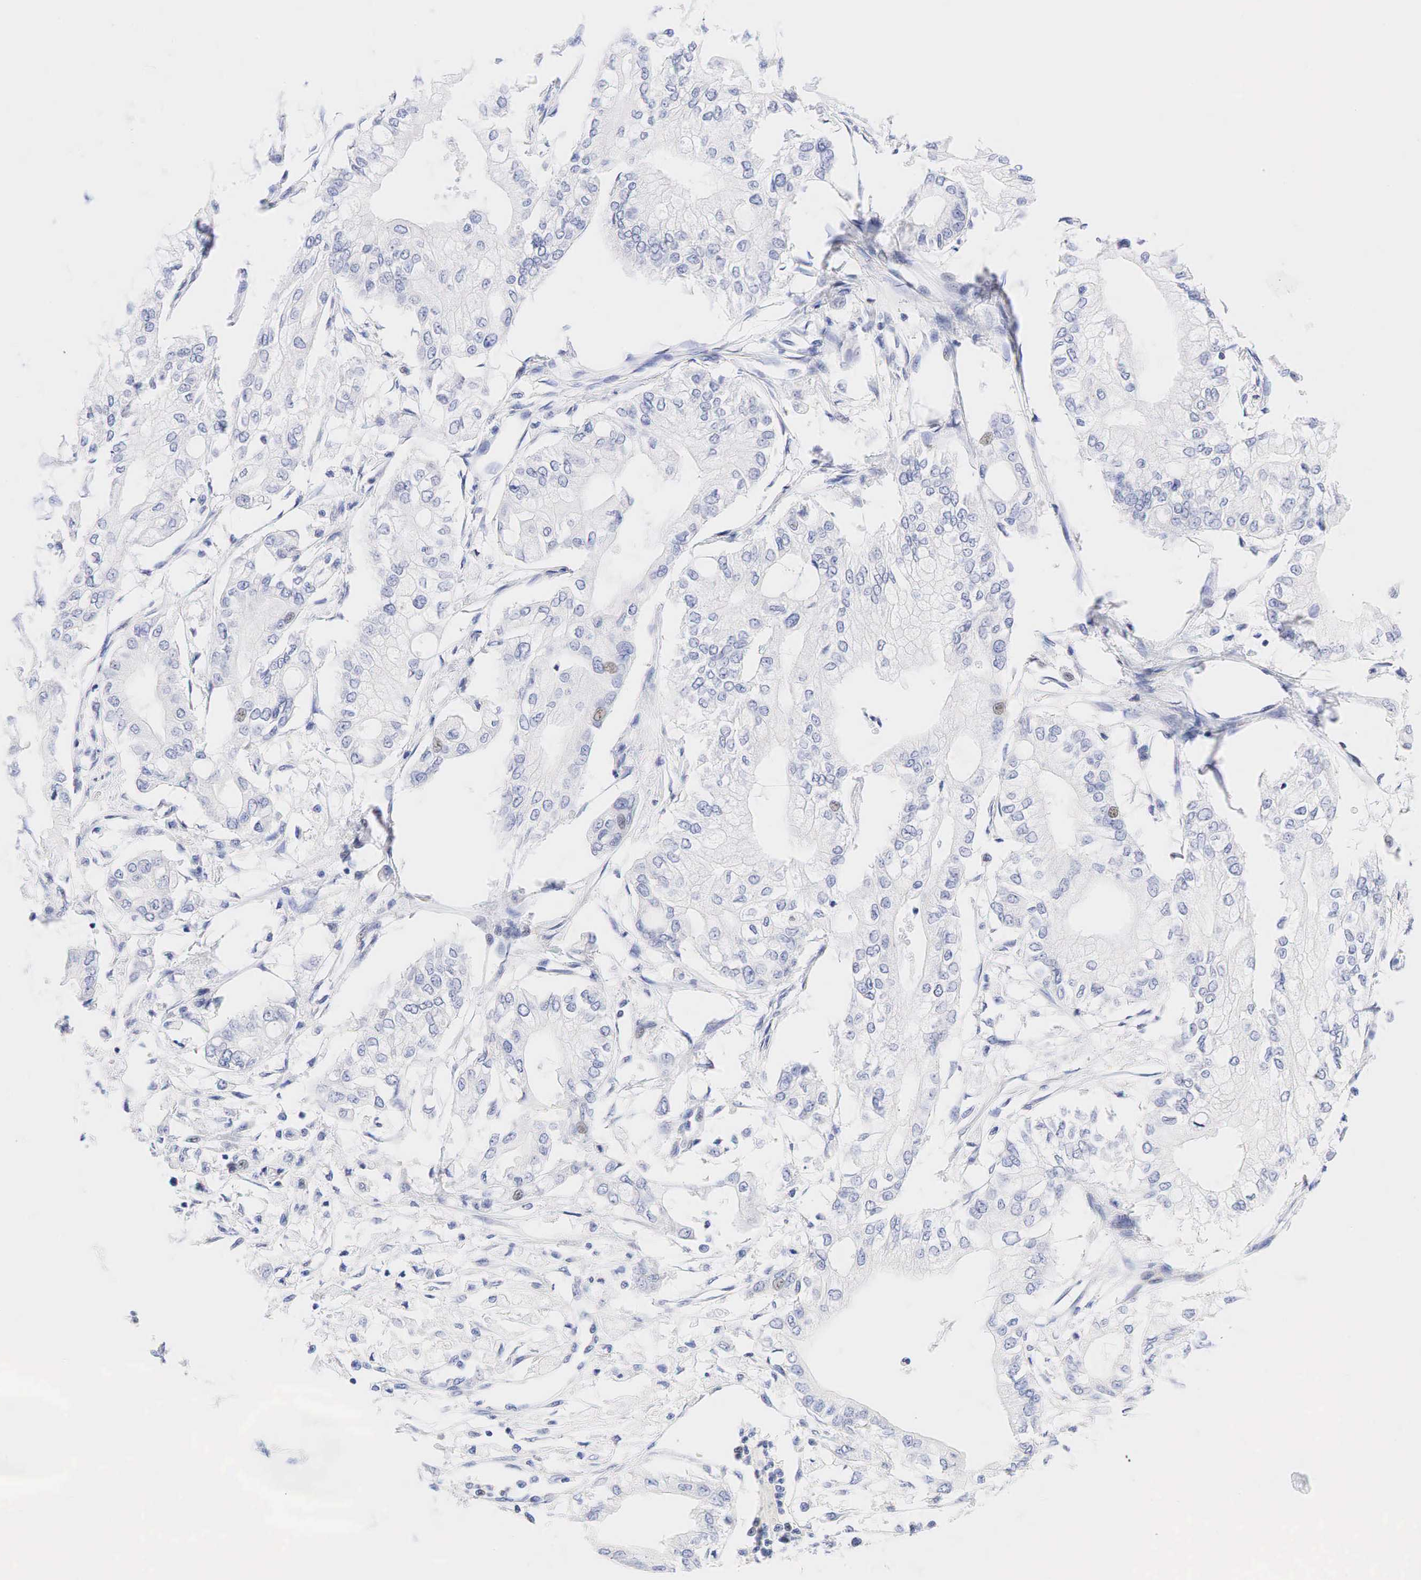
{"staining": {"intensity": "negative", "quantity": "none", "location": "none"}, "tissue": "pancreatic cancer", "cell_type": "Tumor cells", "image_type": "cancer", "snomed": [{"axis": "morphology", "description": "Adenocarcinoma, NOS"}, {"axis": "topography", "description": "Pancreas"}], "caption": "Image shows no protein staining in tumor cells of pancreatic adenocarcinoma tissue. (Stains: DAB immunohistochemistry with hematoxylin counter stain, Microscopy: brightfield microscopy at high magnification).", "gene": "AR", "patient": {"sex": "male", "age": 79}}